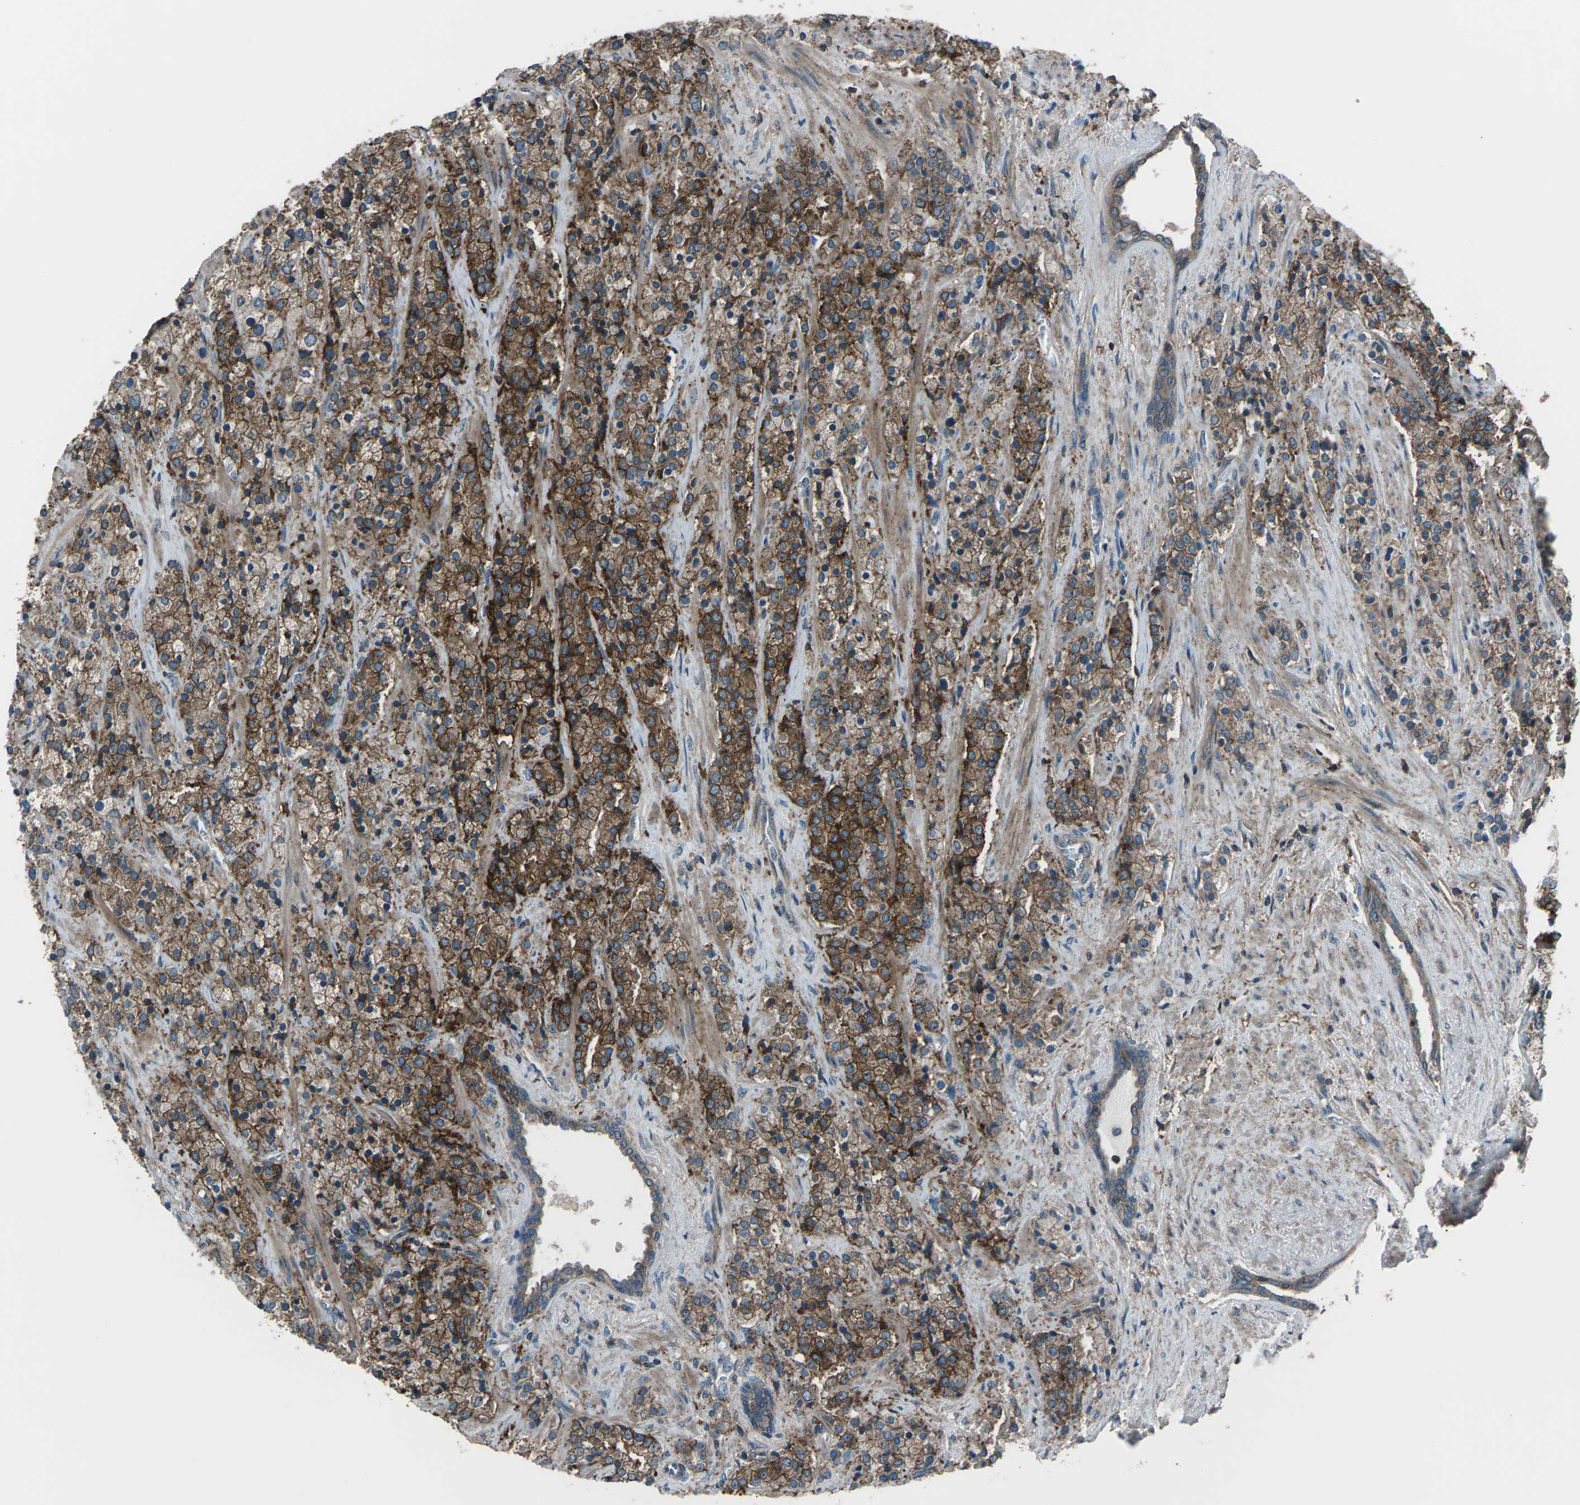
{"staining": {"intensity": "strong", "quantity": "25%-75%", "location": "cytoplasmic/membranous"}, "tissue": "prostate cancer", "cell_type": "Tumor cells", "image_type": "cancer", "snomed": [{"axis": "morphology", "description": "Adenocarcinoma, High grade"}, {"axis": "topography", "description": "Prostate"}], "caption": "Prostate cancer (high-grade adenocarcinoma) stained with a protein marker demonstrates strong staining in tumor cells.", "gene": "CMTM4", "patient": {"sex": "male", "age": 71}}